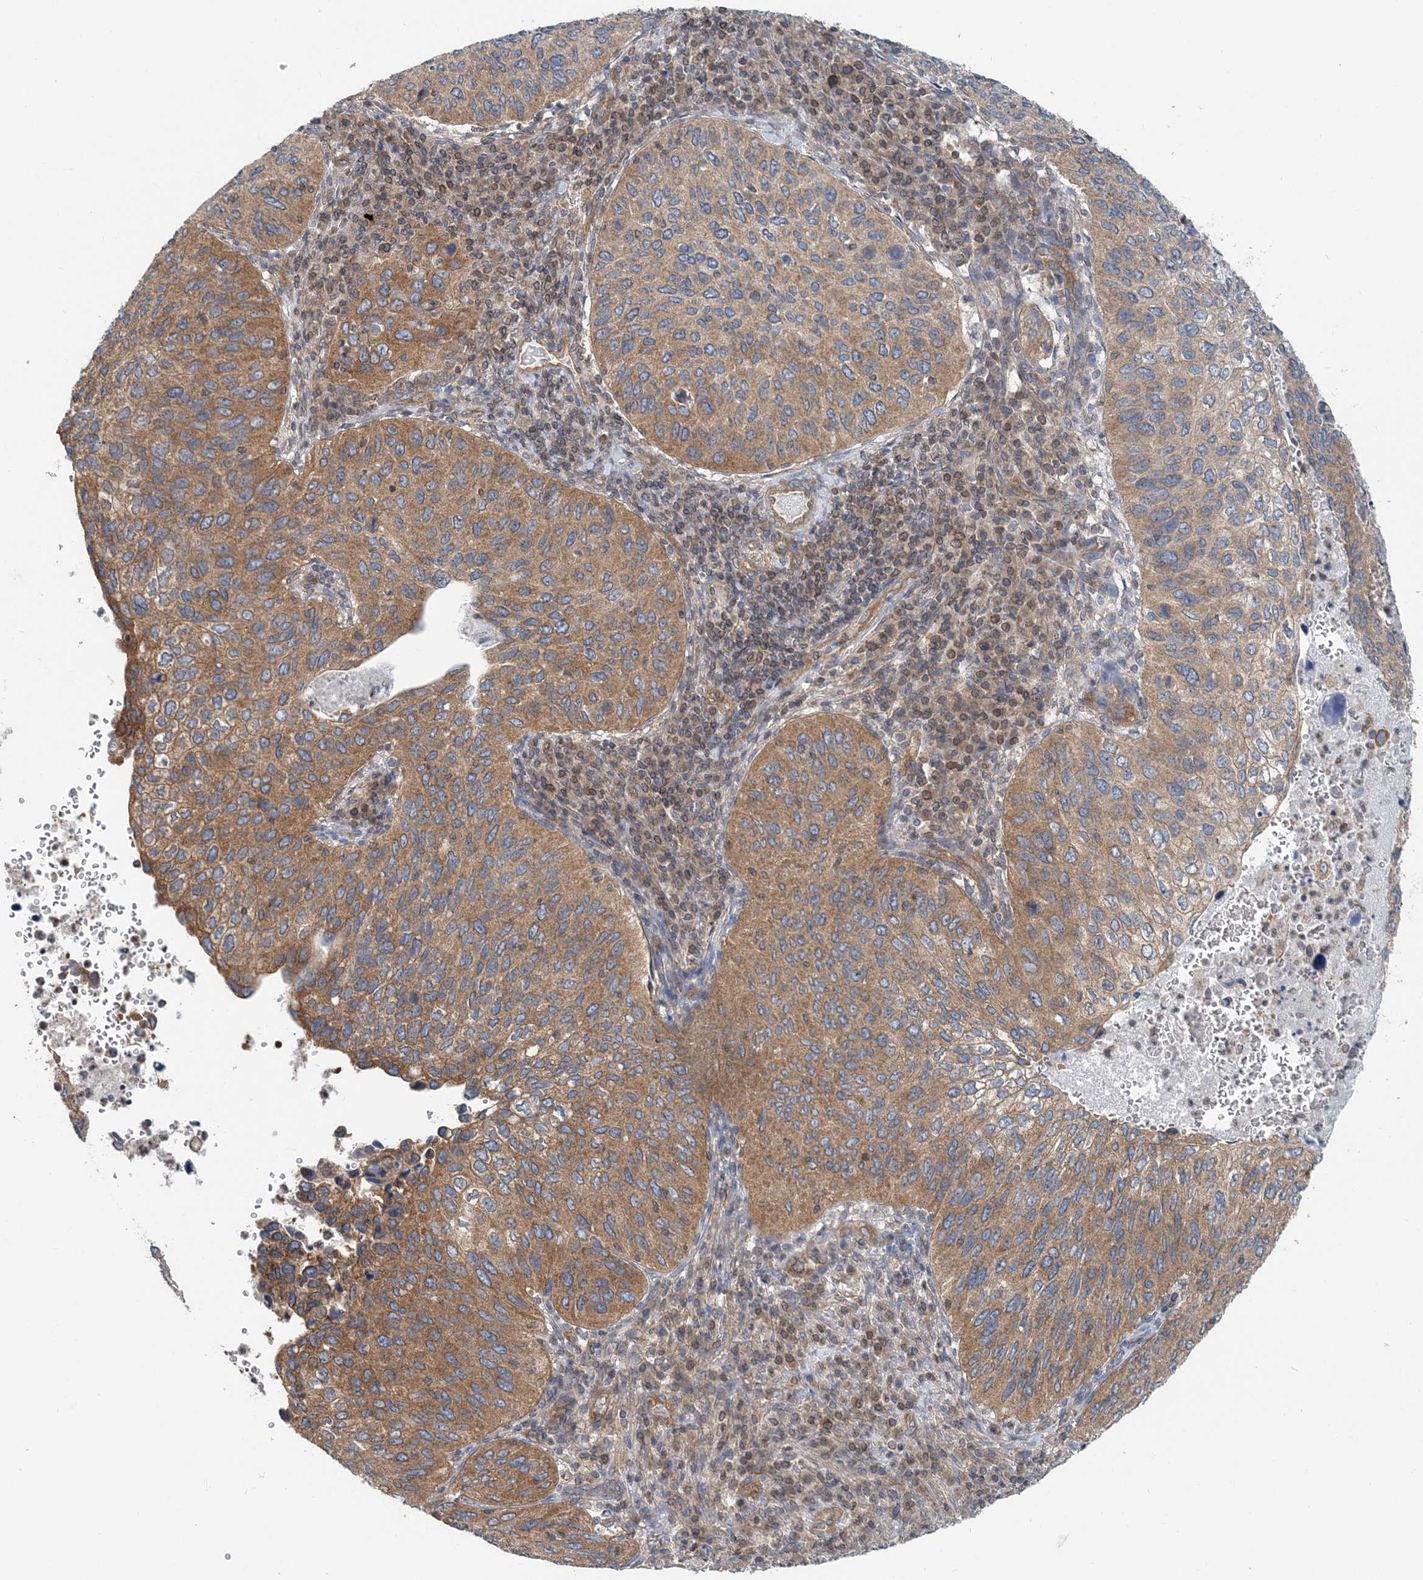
{"staining": {"intensity": "moderate", "quantity": ">75%", "location": "cytoplasmic/membranous"}, "tissue": "cervical cancer", "cell_type": "Tumor cells", "image_type": "cancer", "snomed": [{"axis": "morphology", "description": "Squamous cell carcinoma, NOS"}, {"axis": "topography", "description": "Cervix"}], "caption": "Immunohistochemical staining of squamous cell carcinoma (cervical) displays moderate cytoplasmic/membranous protein positivity in about >75% of tumor cells.", "gene": "MOB4", "patient": {"sex": "female", "age": 38}}